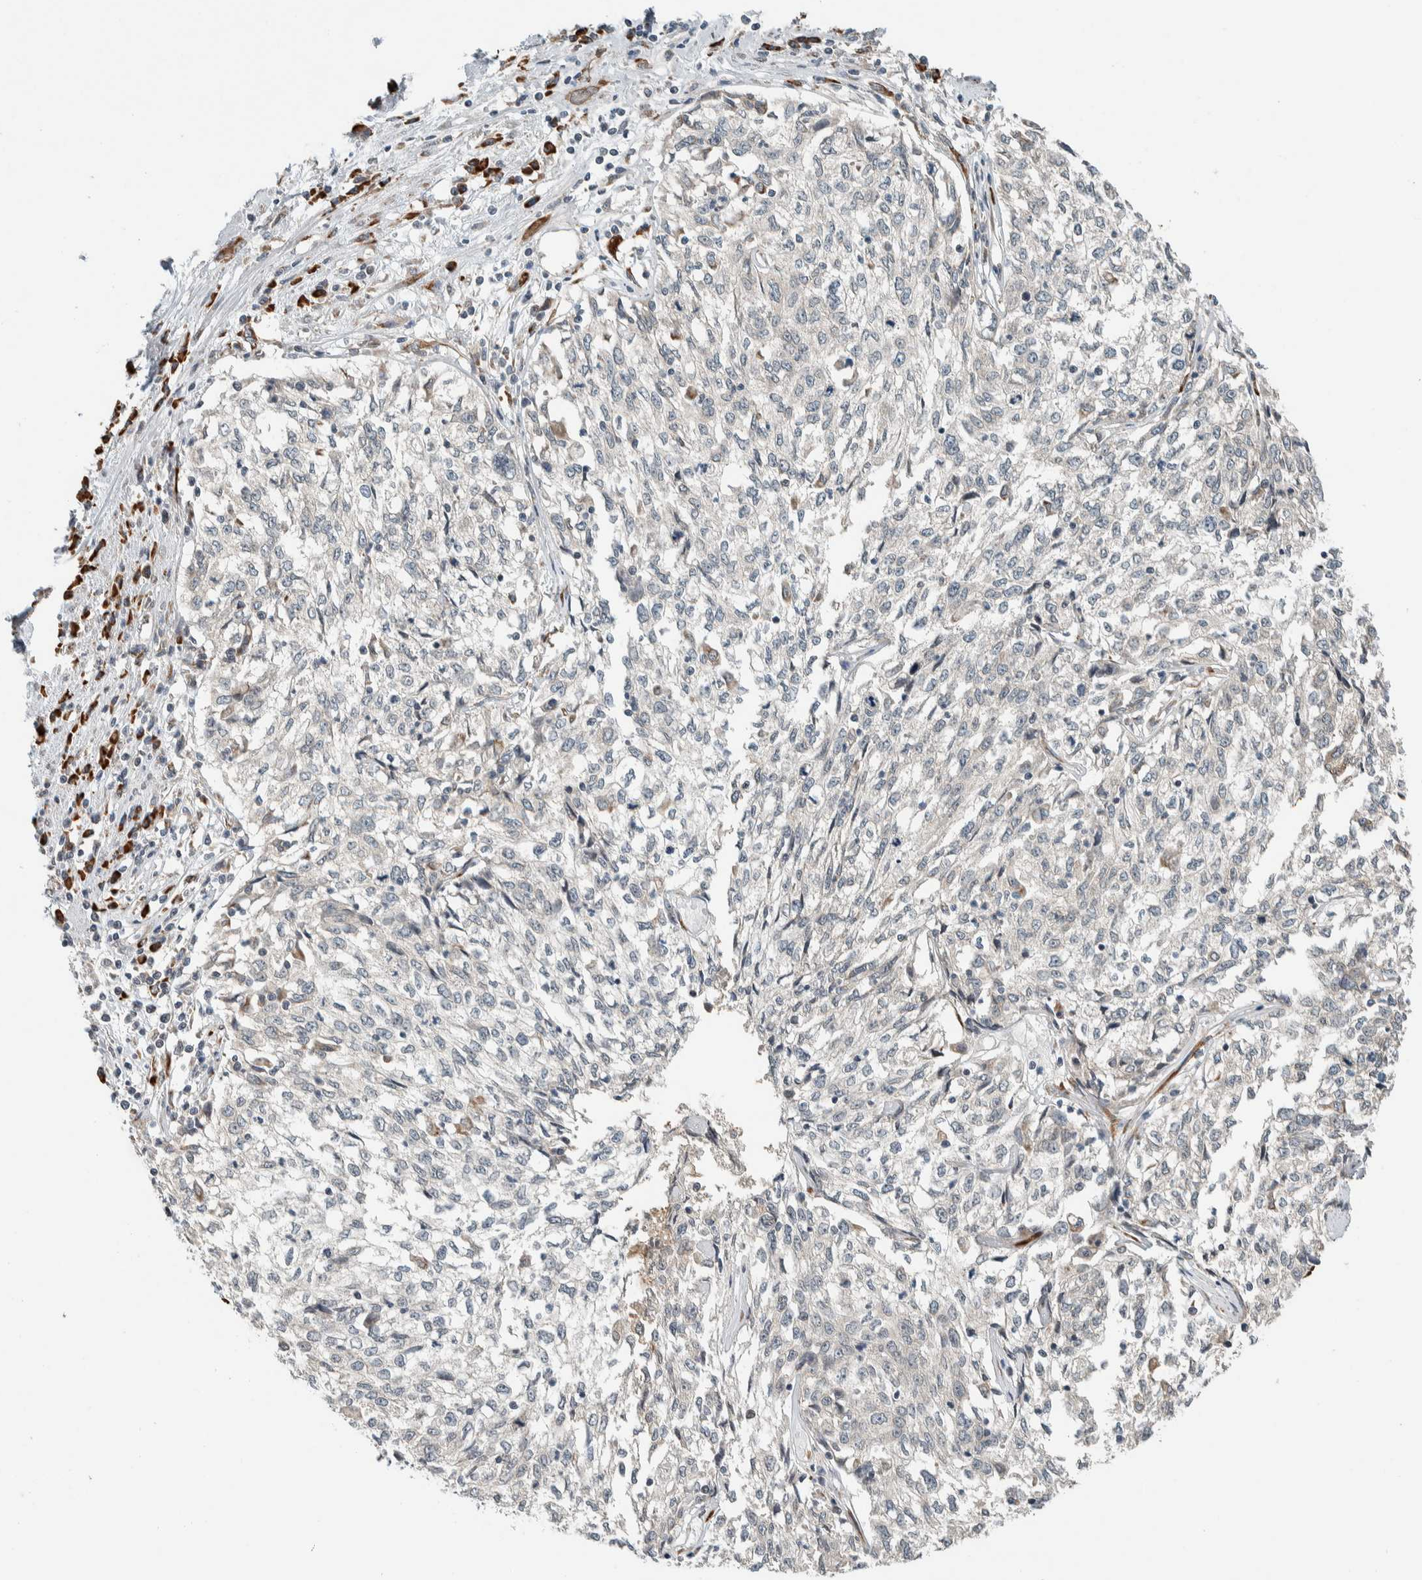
{"staining": {"intensity": "negative", "quantity": "none", "location": "none"}, "tissue": "cervical cancer", "cell_type": "Tumor cells", "image_type": "cancer", "snomed": [{"axis": "morphology", "description": "Squamous cell carcinoma, NOS"}, {"axis": "topography", "description": "Cervix"}], "caption": "The image shows no significant expression in tumor cells of cervical cancer.", "gene": "CTBP2", "patient": {"sex": "female", "age": 57}}